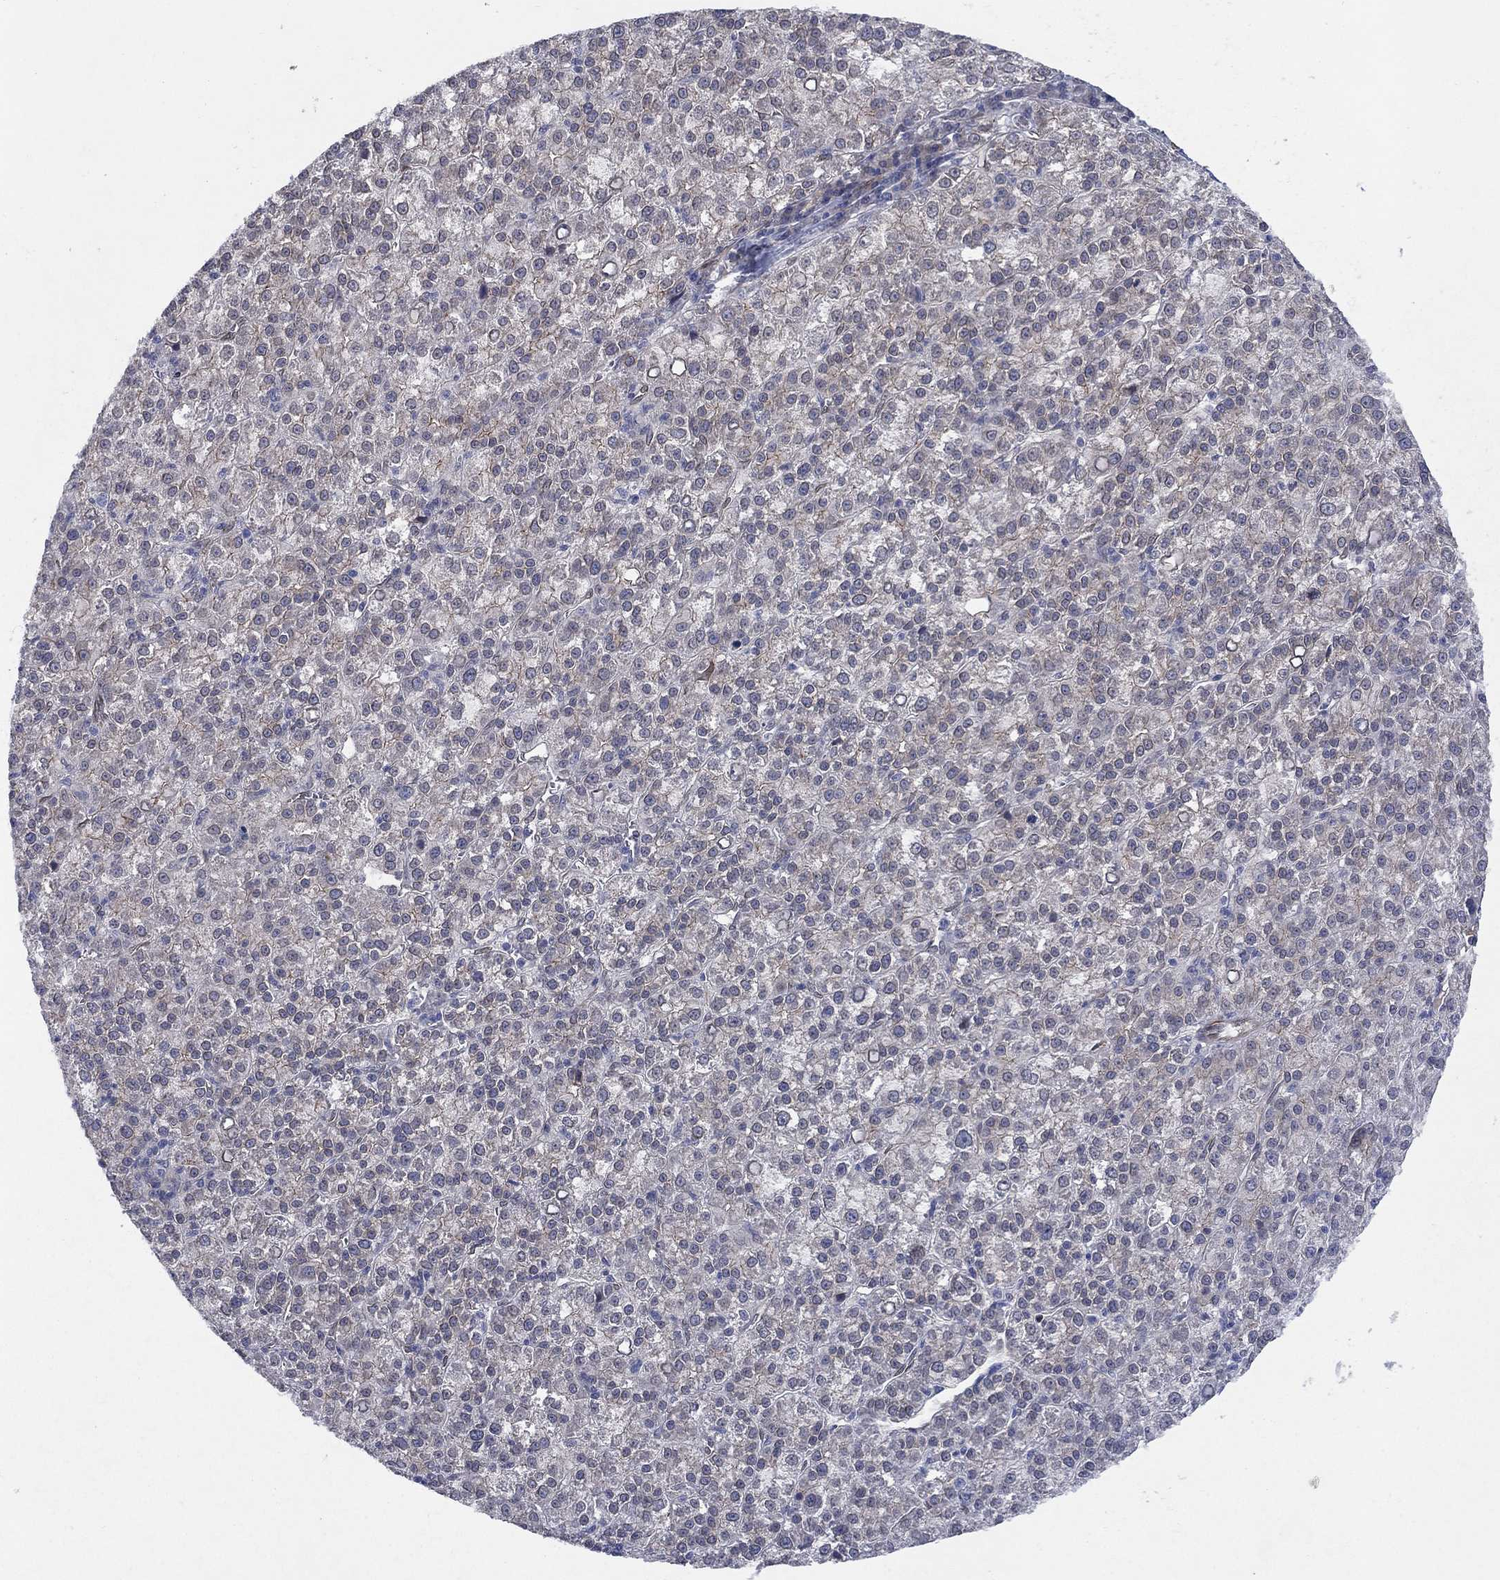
{"staining": {"intensity": "negative", "quantity": "none", "location": "none"}, "tissue": "liver cancer", "cell_type": "Tumor cells", "image_type": "cancer", "snomed": [{"axis": "morphology", "description": "Carcinoma, Hepatocellular, NOS"}, {"axis": "topography", "description": "Liver"}], "caption": "An image of human hepatocellular carcinoma (liver) is negative for staining in tumor cells. Nuclei are stained in blue.", "gene": "EMC9", "patient": {"sex": "female", "age": 60}}